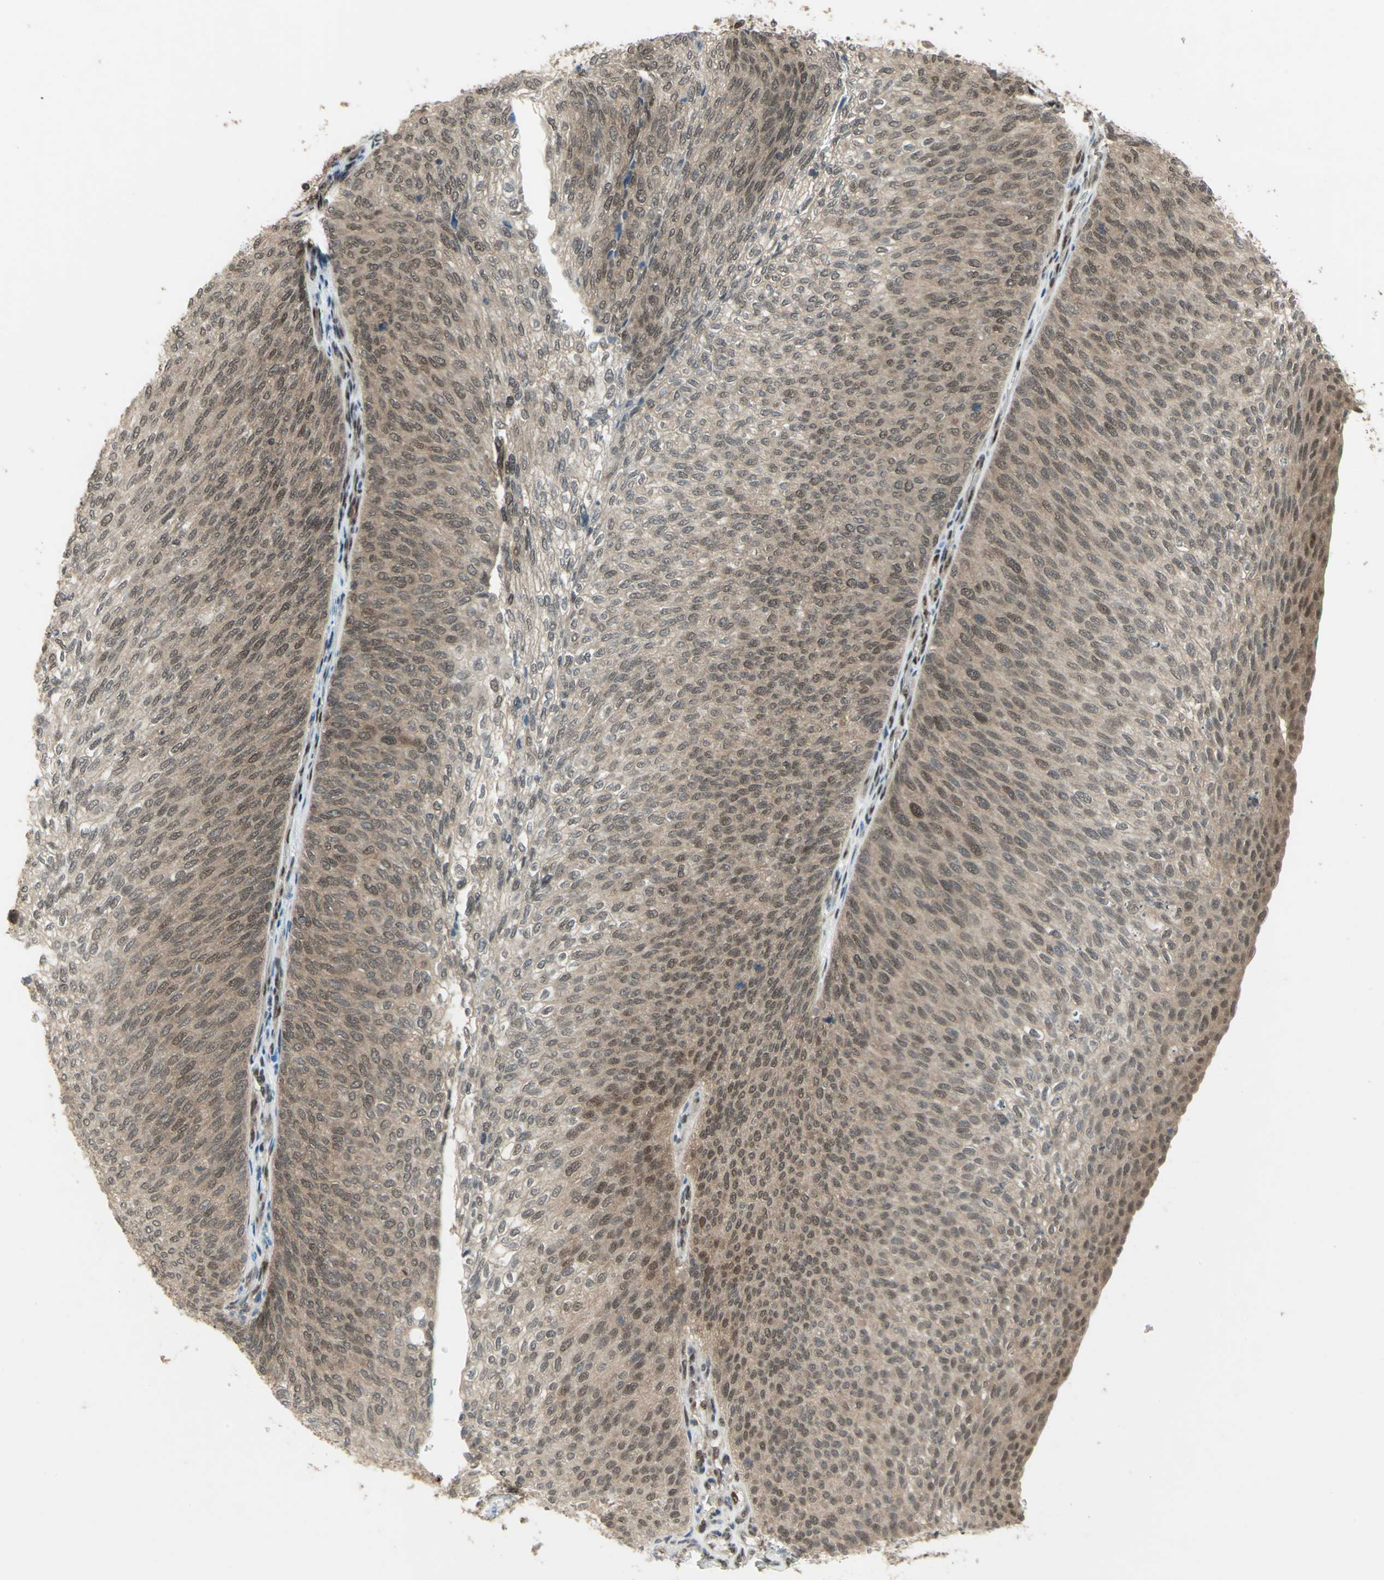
{"staining": {"intensity": "weak", "quantity": ">75%", "location": "cytoplasmic/membranous,nuclear"}, "tissue": "urothelial cancer", "cell_type": "Tumor cells", "image_type": "cancer", "snomed": [{"axis": "morphology", "description": "Urothelial carcinoma, Low grade"}, {"axis": "topography", "description": "Urinary bladder"}], "caption": "Weak cytoplasmic/membranous and nuclear staining for a protein is identified in approximately >75% of tumor cells of urothelial cancer using IHC.", "gene": "COPS5", "patient": {"sex": "female", "age": 79}}